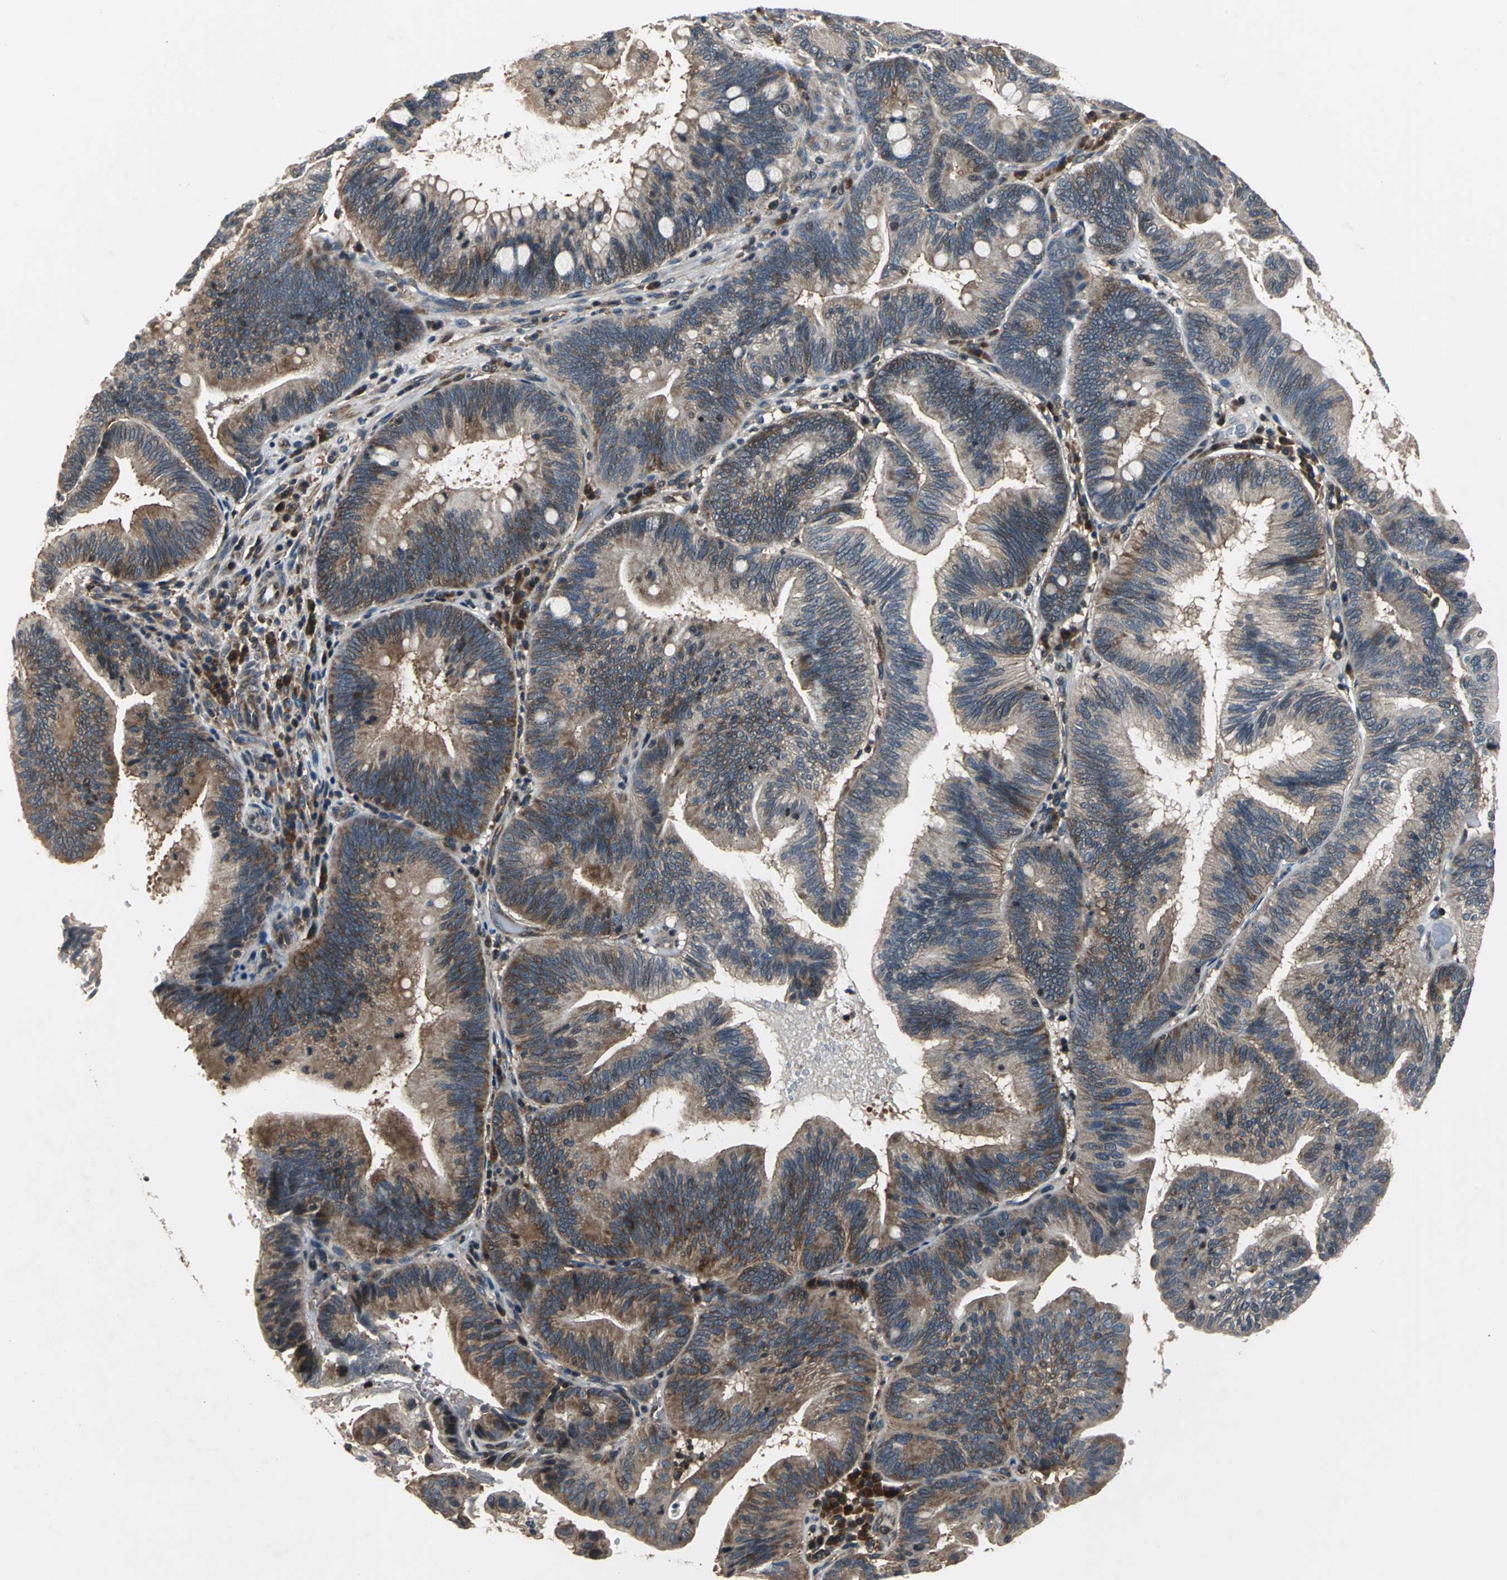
{"staining": {"intensity": "moderate", "quantity": ">75%", "location": "cytoplasmic/membranous"}, "tissue": "pancreatic cancer", "cell_type": "Tumor cells", "image_type": "cancer", "snomed": [{"axis": "morphology", "description": "Adenocarcinoma, NOS"}, {"axis": "topography", "description": "Pancreas"}], "caption": "Moderate cytoplasmic/membranous protein expression is seen in about >75% of tumor cells in pancreatic adenocarcinoma. Immunohistochemistry (ihc) stains the protein of interest in brown and the nuclei are stained blue.", "gene": "EIF2B2", "patient": {"sex": "male", "age": 82}}